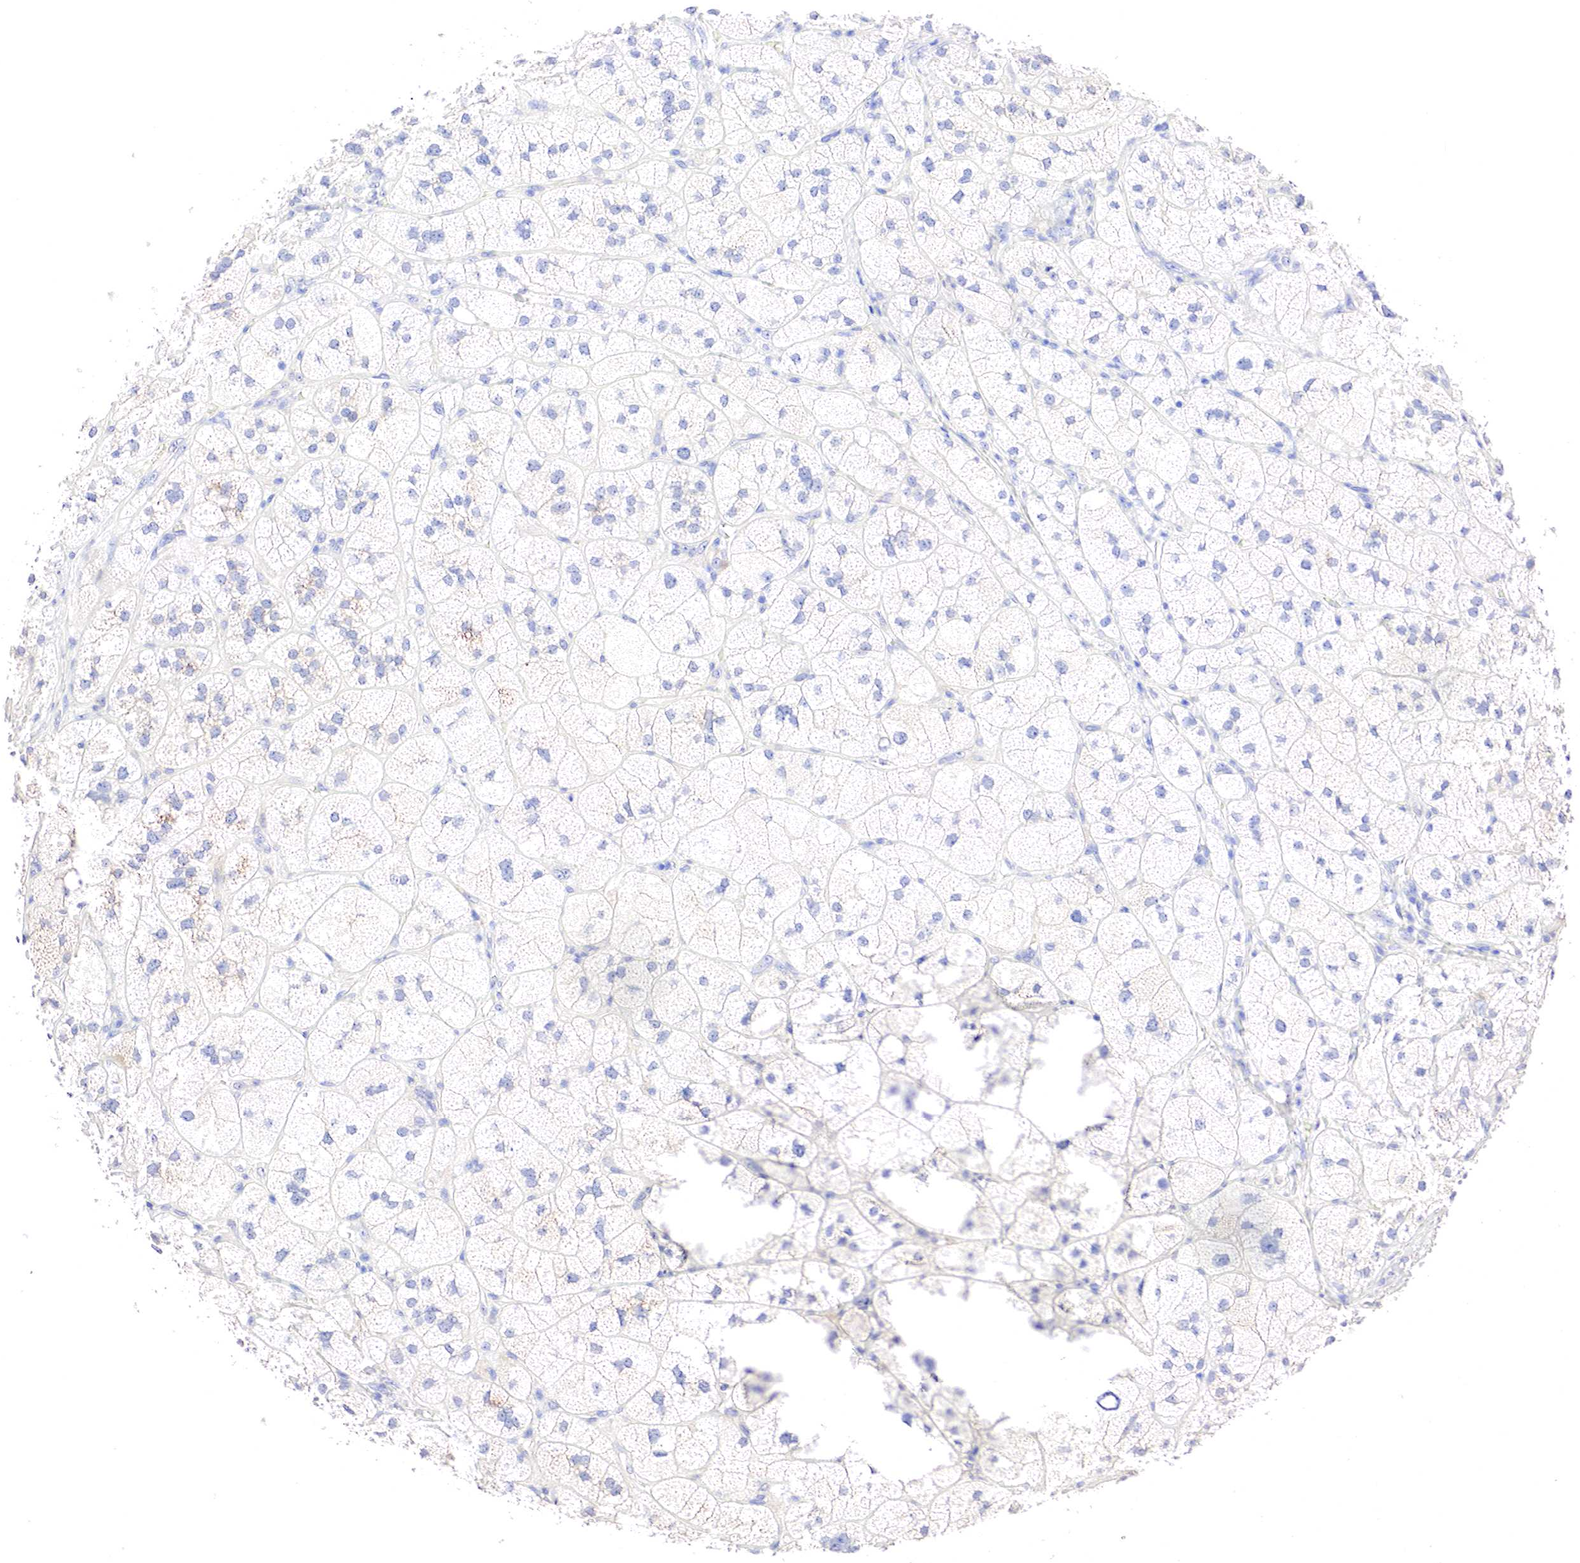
{"staining": {"intensity": "negative", "quantity": "none", "location": "none"}, "tissue": "adrenal gland", "cell_type": "Glandular cells", "image_type": "normal", "snomed": [{"axis": "morphology", "description": "Normal tissue, NOS"}, {"axis": "topography", "description": "Adrenal gland"}], "caption": "Immunohistochemistry of benign adrenal gland shows no expression in glandular cells. The staining was performed using DAB (3,3'-diaminobenzidine) to visualize the protein expression in brown, while the nuclei were stained in blue with hematoxylin (Magnification: 20x).", "gene": "GATA1", "patient": {"sex": "female", "age": 60}}